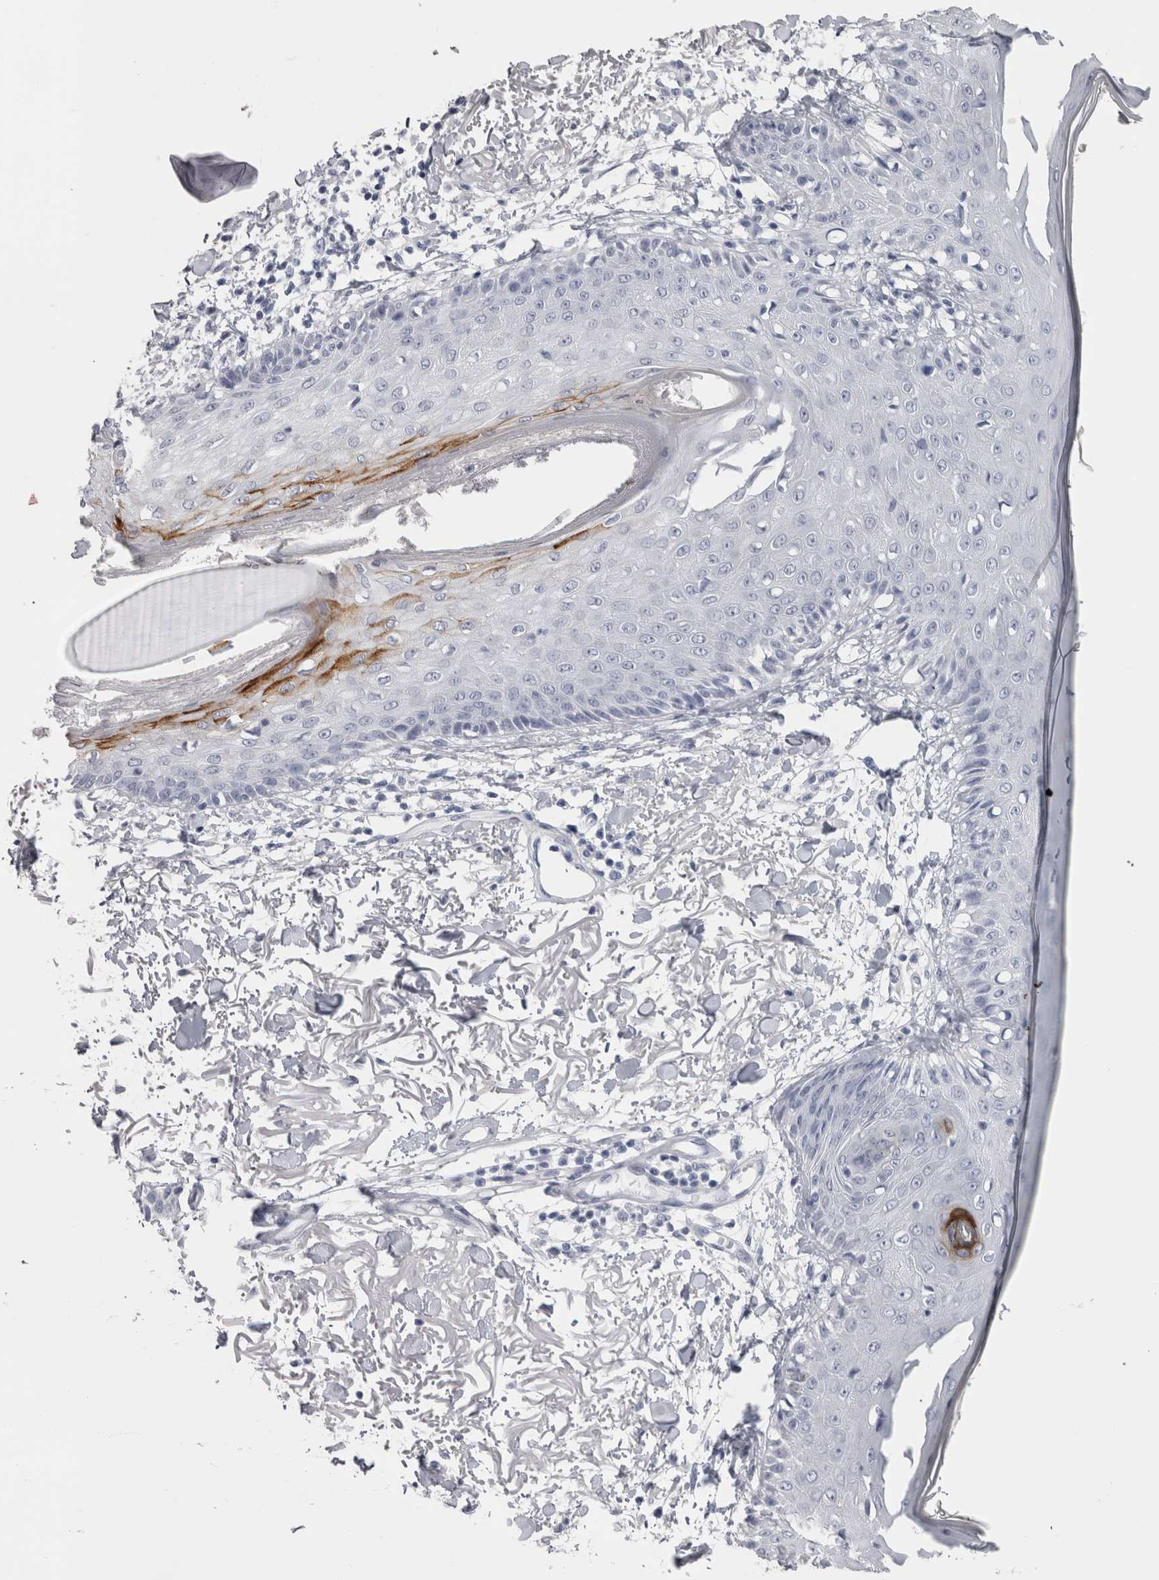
{"staining": {"intensity": "negative", "quantity": "none", "location": "none"}, "tissue": "skin", "cell_type": "Fibroblasts", "image_type": "normal", "snomed": [{"axis": "morphology", "description": "Normal tissue, NOS"}, {"axis": "morphology", "description": "Squamous cell carcinoma, NOS"}, {"axis": "topography", "description": "Skin"}, {"axis": "topography", "description": "Peripheral nerve tissue"}], "caption": "DAB (3,3'-diaminobenzidine) immunohistochemical staining of benign skin displays no significant expression in fibroblasts.", "gene": "MSMB", "patient": {"sex": "male", "age": 83}}